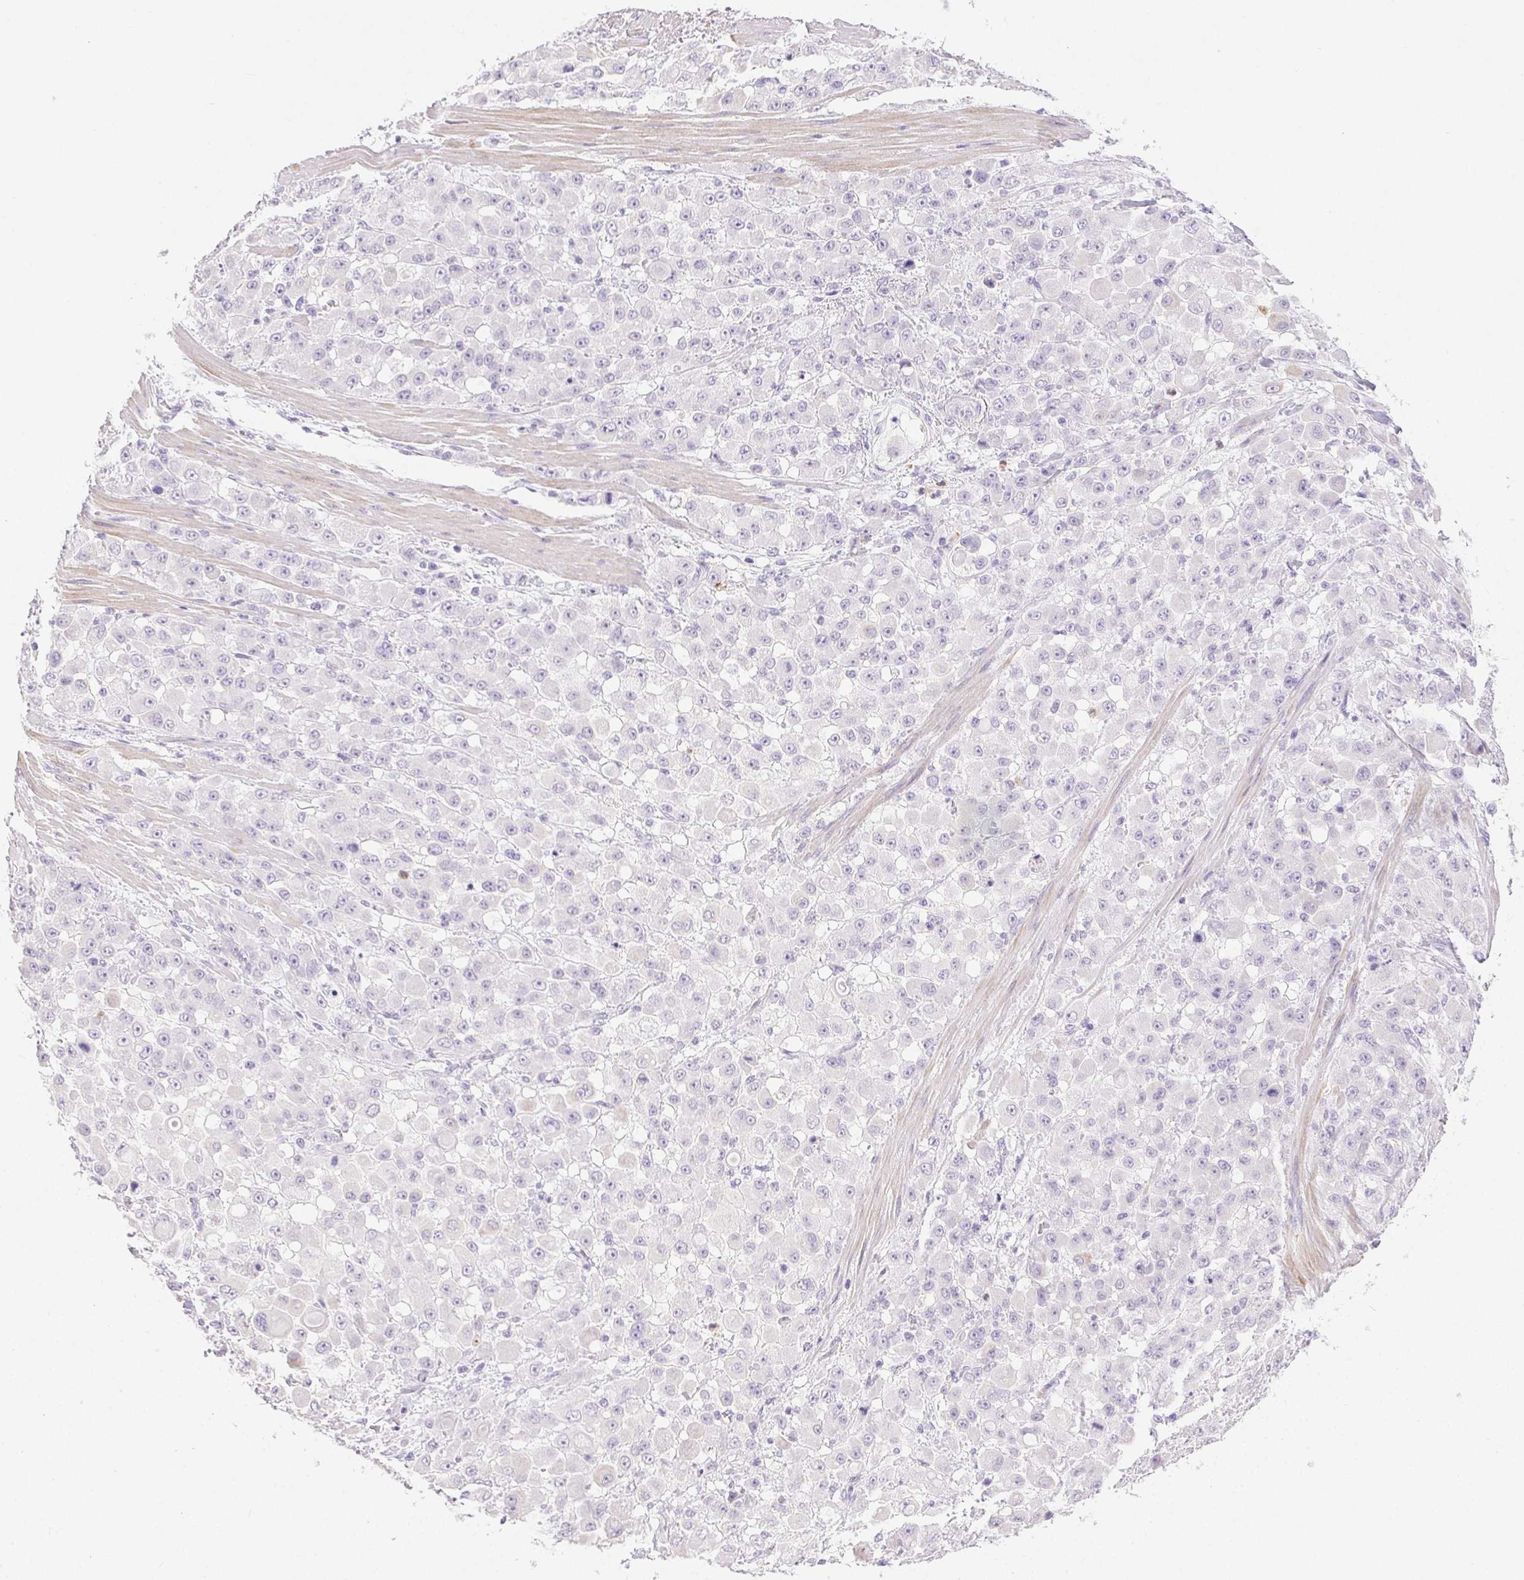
{"staining": {"intensity": "negative", "quantity": "none", "location": "none"}, "tissue": "stomach cancer", "cell_type": "Tumor cells", "image_type": "cancer", "snomed": [{"axis": "morphology", "description": "Adenocarcinoma, NOS"}, {"axis": "topography", "description": "Stomach"}], "caption": "IHC micrograph of human stomach cancer stained for a protein (brown), which reveals no expression in tumor cells.", "gene": "EMX2", "patient": {"sex": "female", "age": 76}}